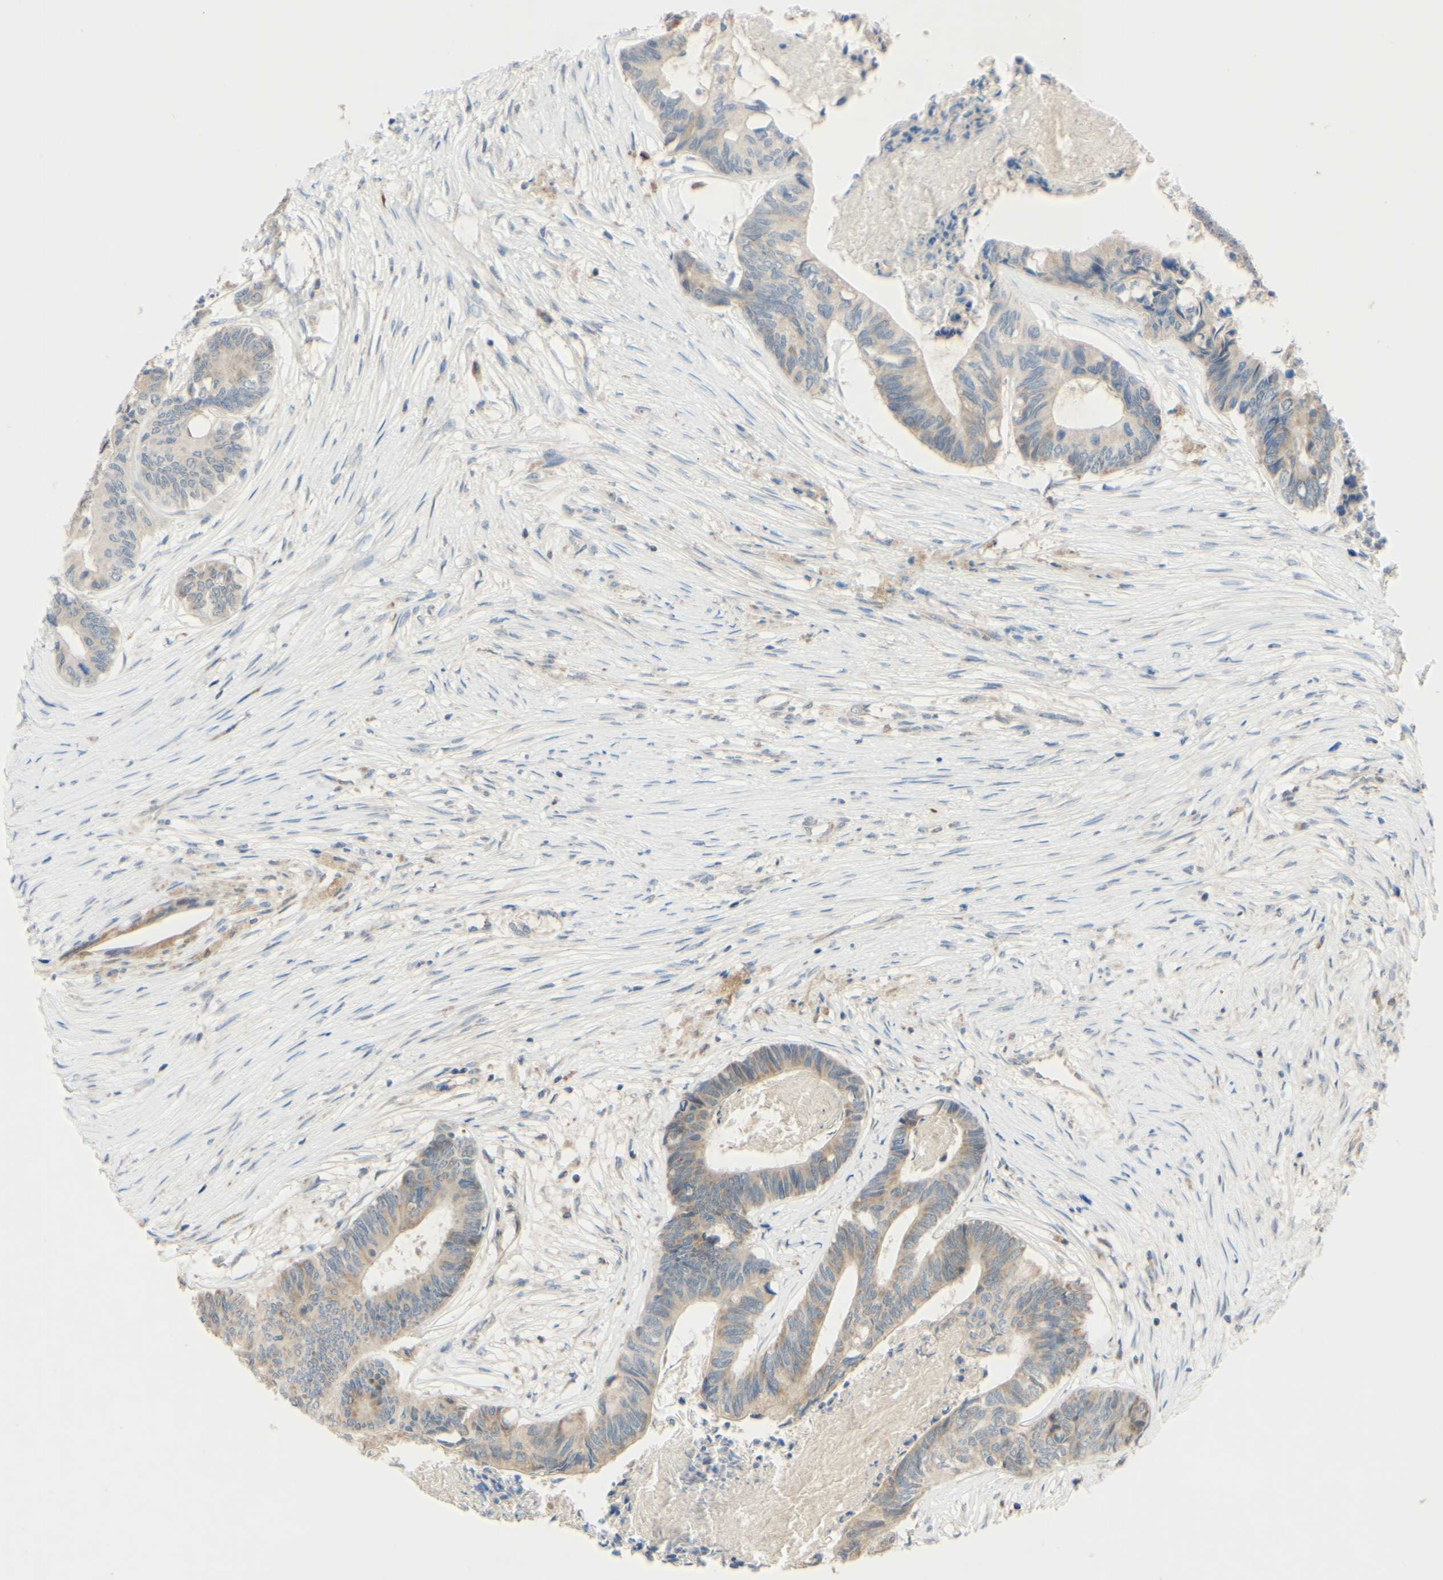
{"staining": {"intensity": "weak", "quantity": ">75%", "location": "cytoplasmic/membranous"}, "tissue": "colorectal cancer", "cell_type": "Tumor cells", "image_type": "cancer", "snomed": [{"axis": "morphology", "description": "Adenocarcinoma, NOS"}, {"axis": "topography", "description": "Rectum"}], "caption": "Protein positivity by IHC demonstrates weak cytoplasmic/membranous positivity in about >75% of tumor cells in colorectal adenocarcinoma.", "gene": "GATA1", "patient": {"sex": "male", "age": 63}}